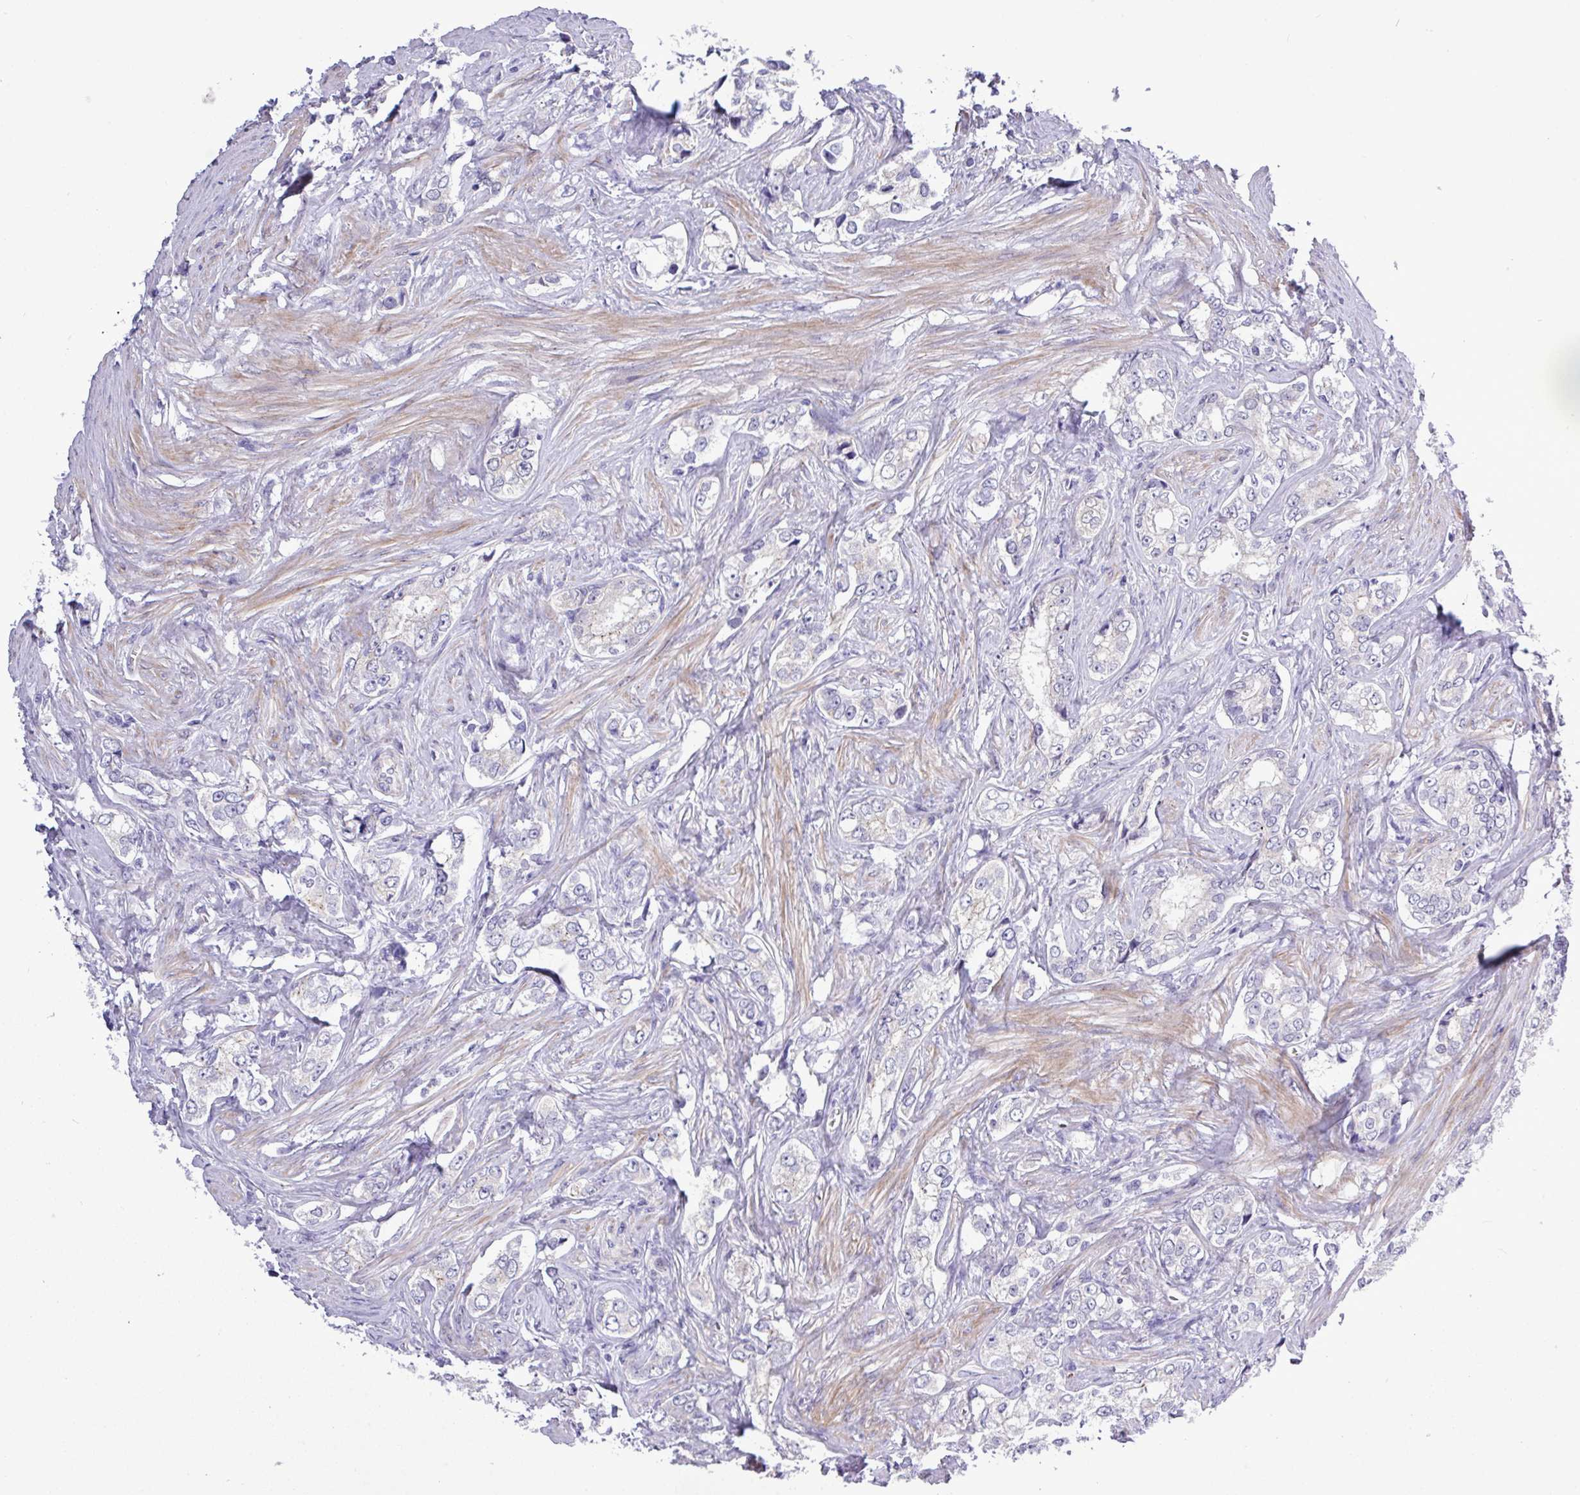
{"staining": {"intensity": "negative", "quantity": "none", "location": "none"}, "tissue": "prostate cancer", "cell_type": "Tumor cells", "image_type": "cancer", "snomed": [{"axis": "morphology", "description": "Adenocarcinoma, High grade"}, {"axis": "topography", "description": "Prostate"}], "caption": "Immunohistochemistry of human prostate cancer (high-grade adenocarcinoma) exhibits no staining in tumor cells.", "gene": "SPINK8", "patient": {"sex": "male", "age": 66}}